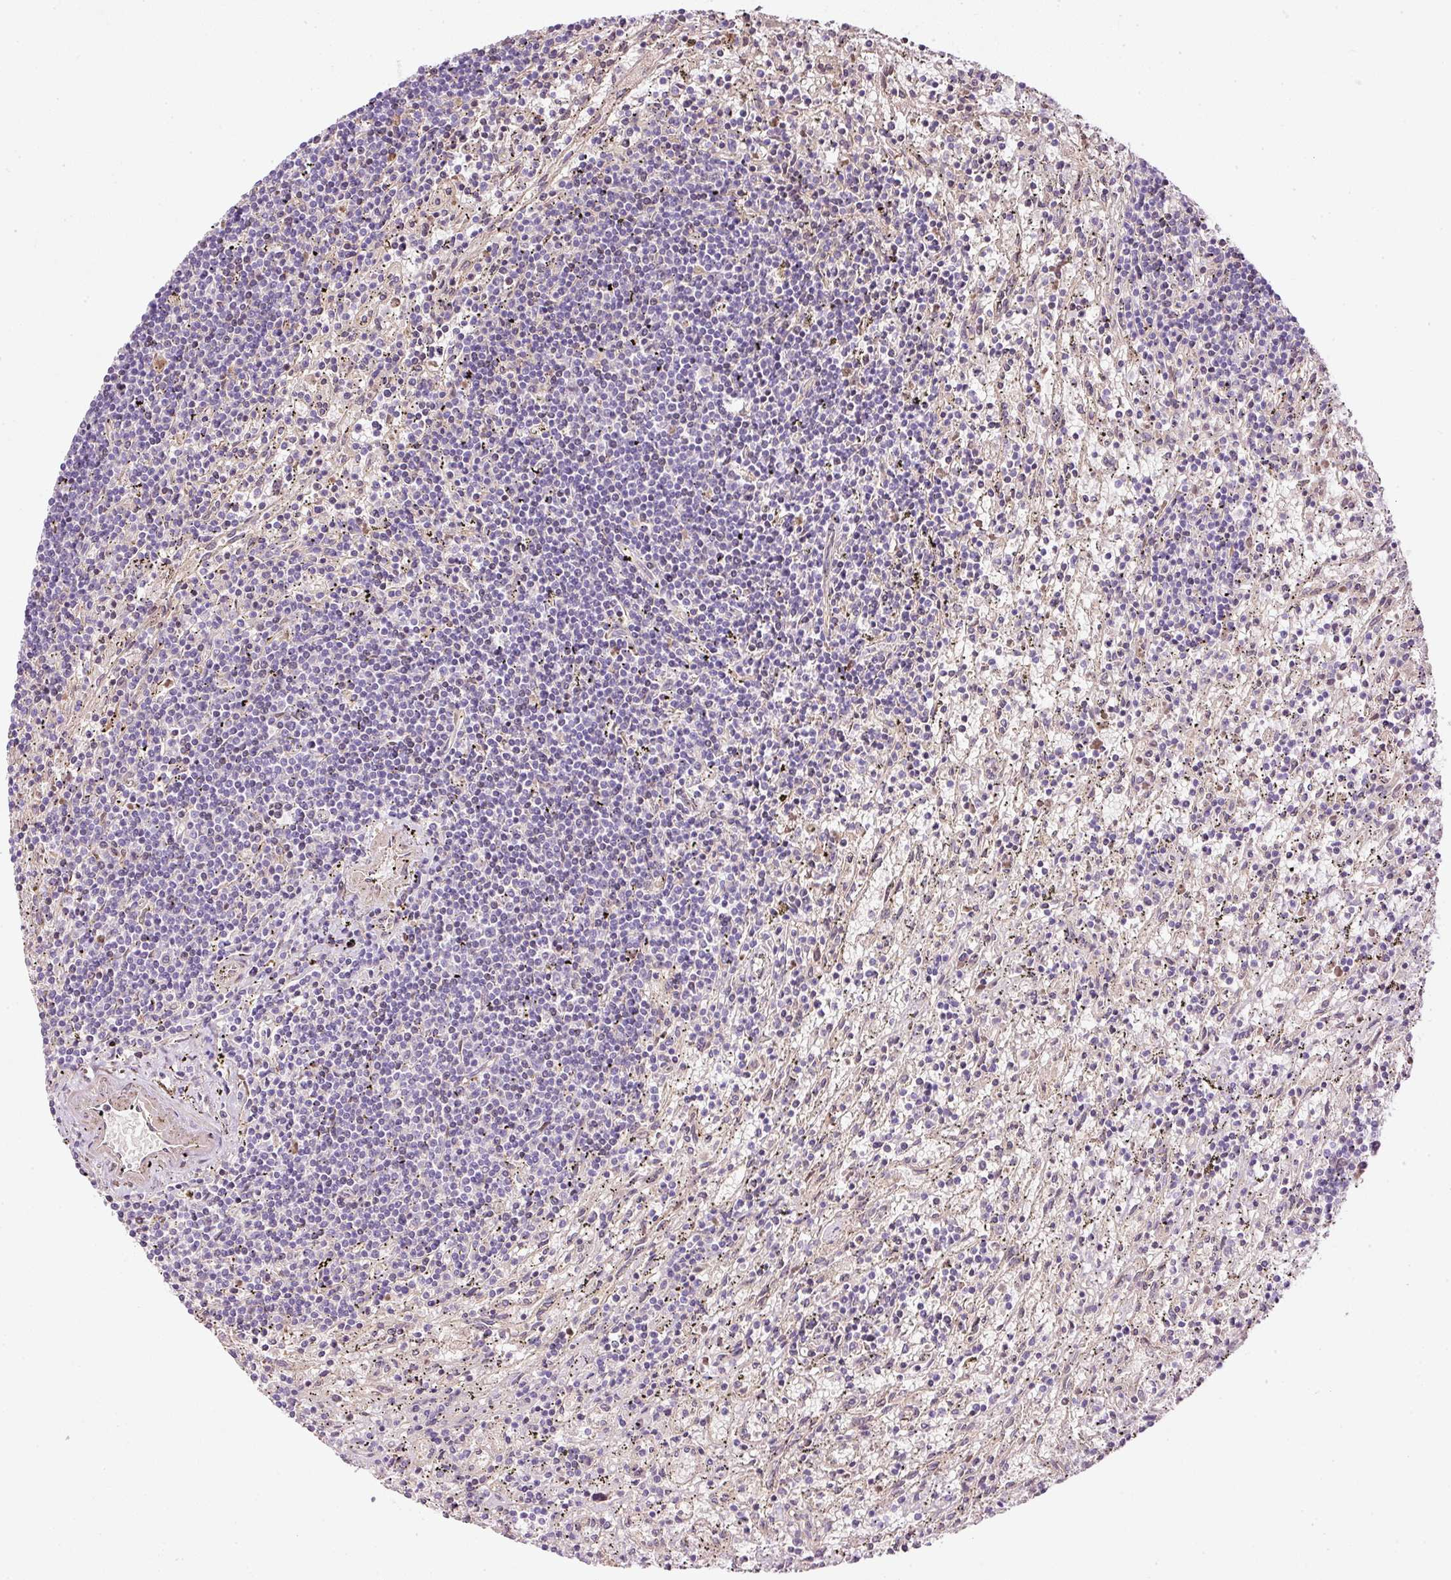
{"staining": {"intensity": "negative", "quantity": "none", "location": "none"}, "tissue": "lymphoma", "cell_type": "Tumor cells", "image_type": "cancer", "snomed": [{"axis": "morphology", "description": "Malignant lymphoma, non-Hodgkin's type, Low grade"}, {"axis": "topography", "description": "Spleen"}], "caption": "IHC micrograph of neoplastic tissue: human lymphoma stained with DAB (3,3'-diaminobenzidine) exhibits no significant protein expression in tumor cells.", "gene": "TBC1D2B", "patient": {"sex": "male", "age": 76}}